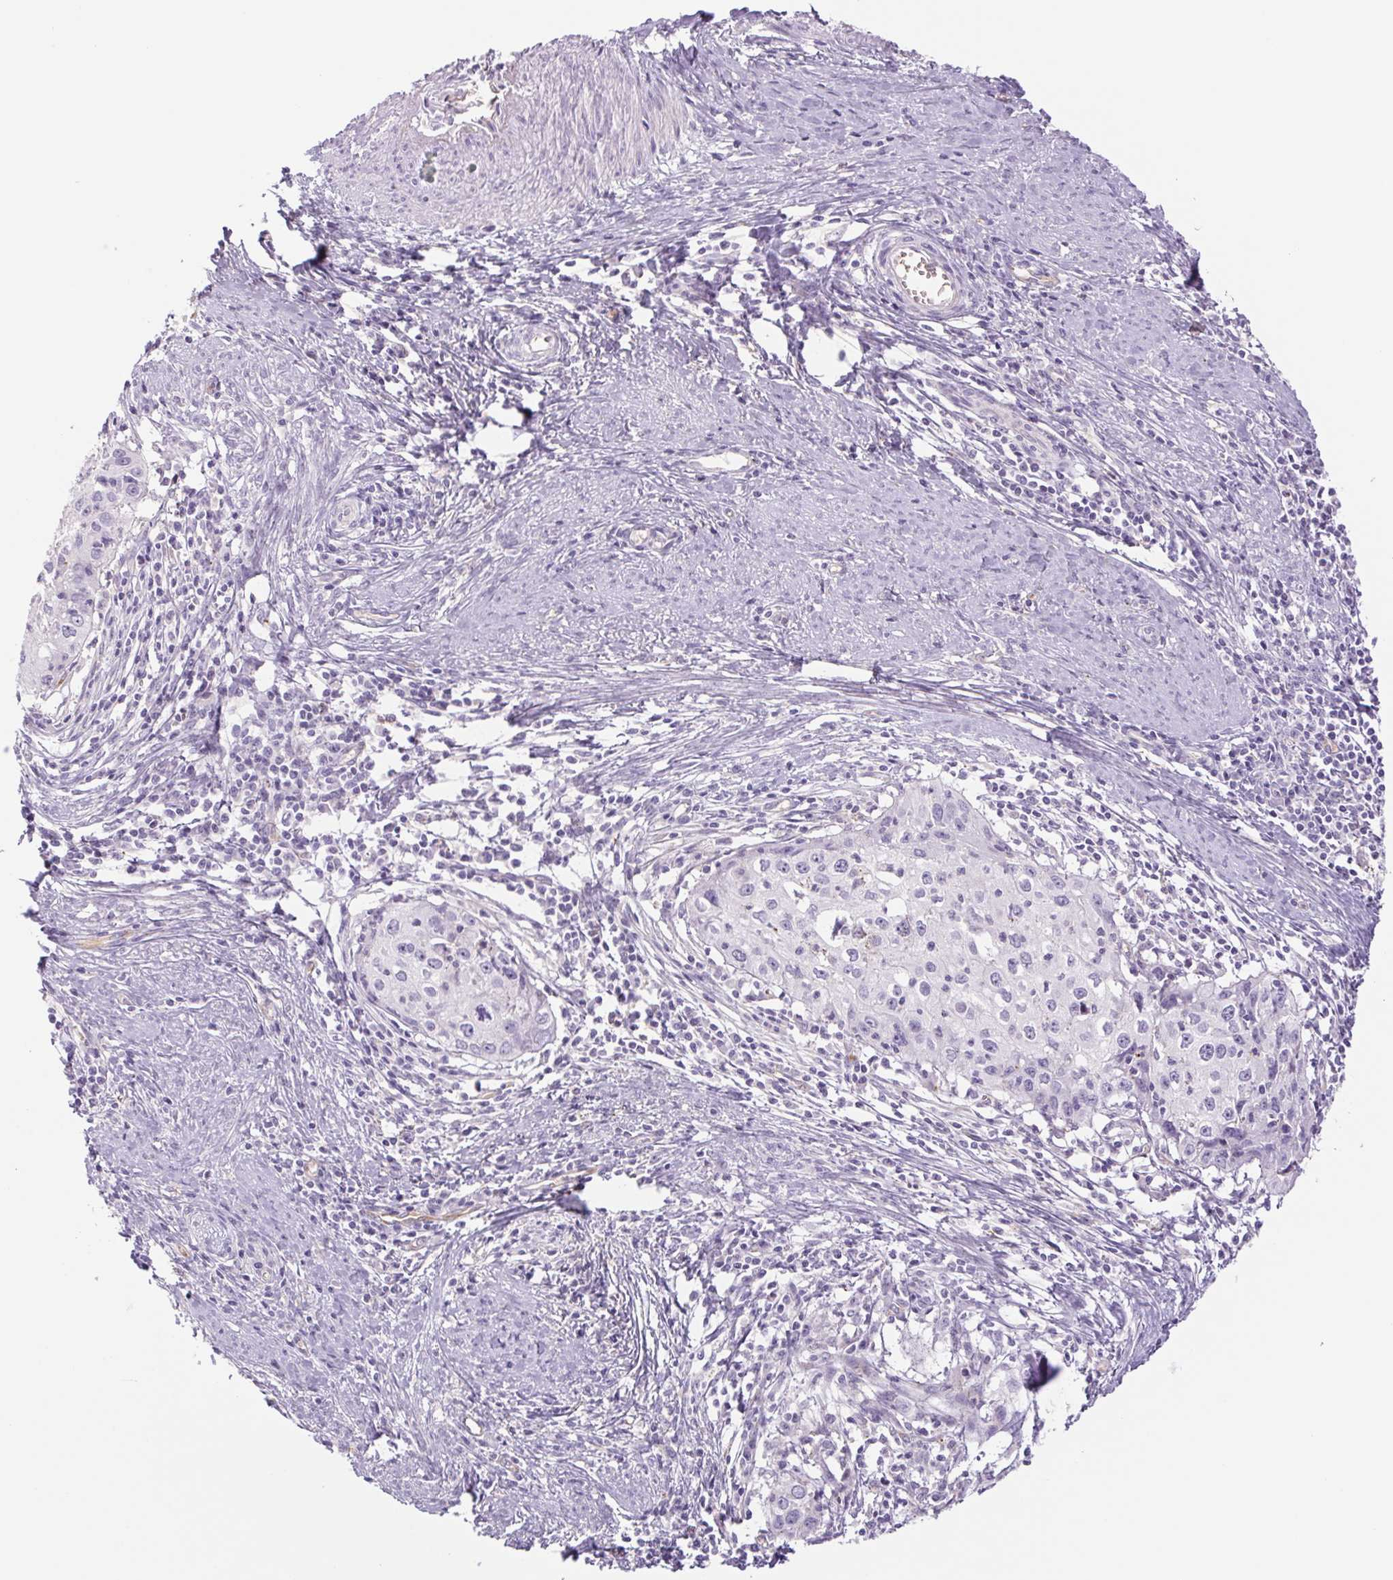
{"staining": {"intensity": "negative", "quantity": "none", "location": "none"}, "tissue": "cervical cancer", "cell_type": "Tumor cells", "image_type": "cancer", "snomed": [{"axis": "morphology", "description": "Squamous cell carcinoma, NOS"}, {"axis": "topography", "description": "Cervix"}], "caption": "The photomicrograph displays no staining of tumor cells in cervical cancer.", "gene": "IGFL3", "patient": {"sex": "female", "age": 40}}